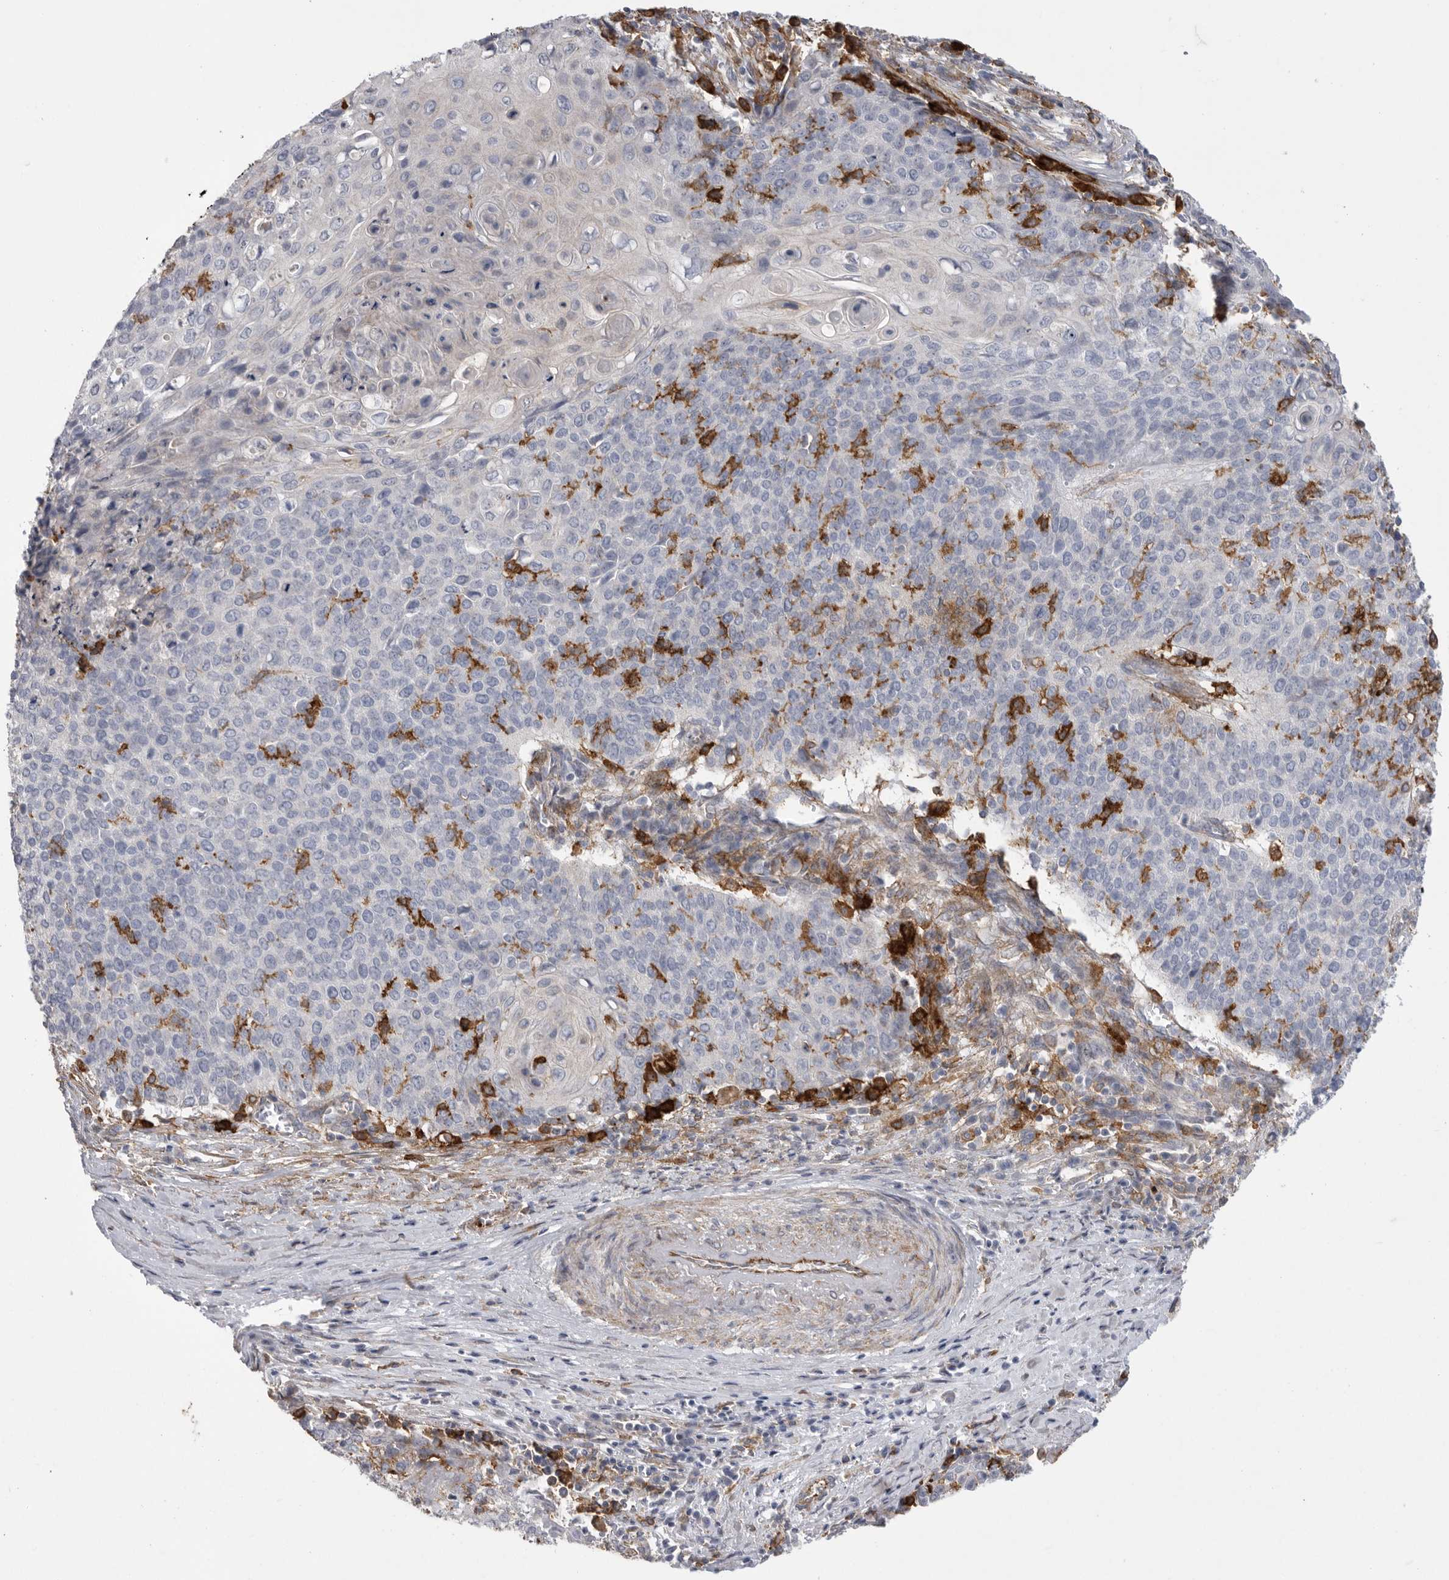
{"staining": {"intensity": "negative", "quantity": "none", "location": "none"}, "tissue": "cervical cancer", "cell_type": "Tumor cells", "image_type": "cancer", "snomed": [{"axis": "morphology", "description": "Squamous cell carcinoma, NOS"}, {"axis": "topography", "description": "Cervix"}], "caption": "Tumor cells are negative for brown protein staining in cervical cancer (squamous cell carcinoma).", "gene": "SIGLEC10", "patient": {"sex": "female", "age": 39}}